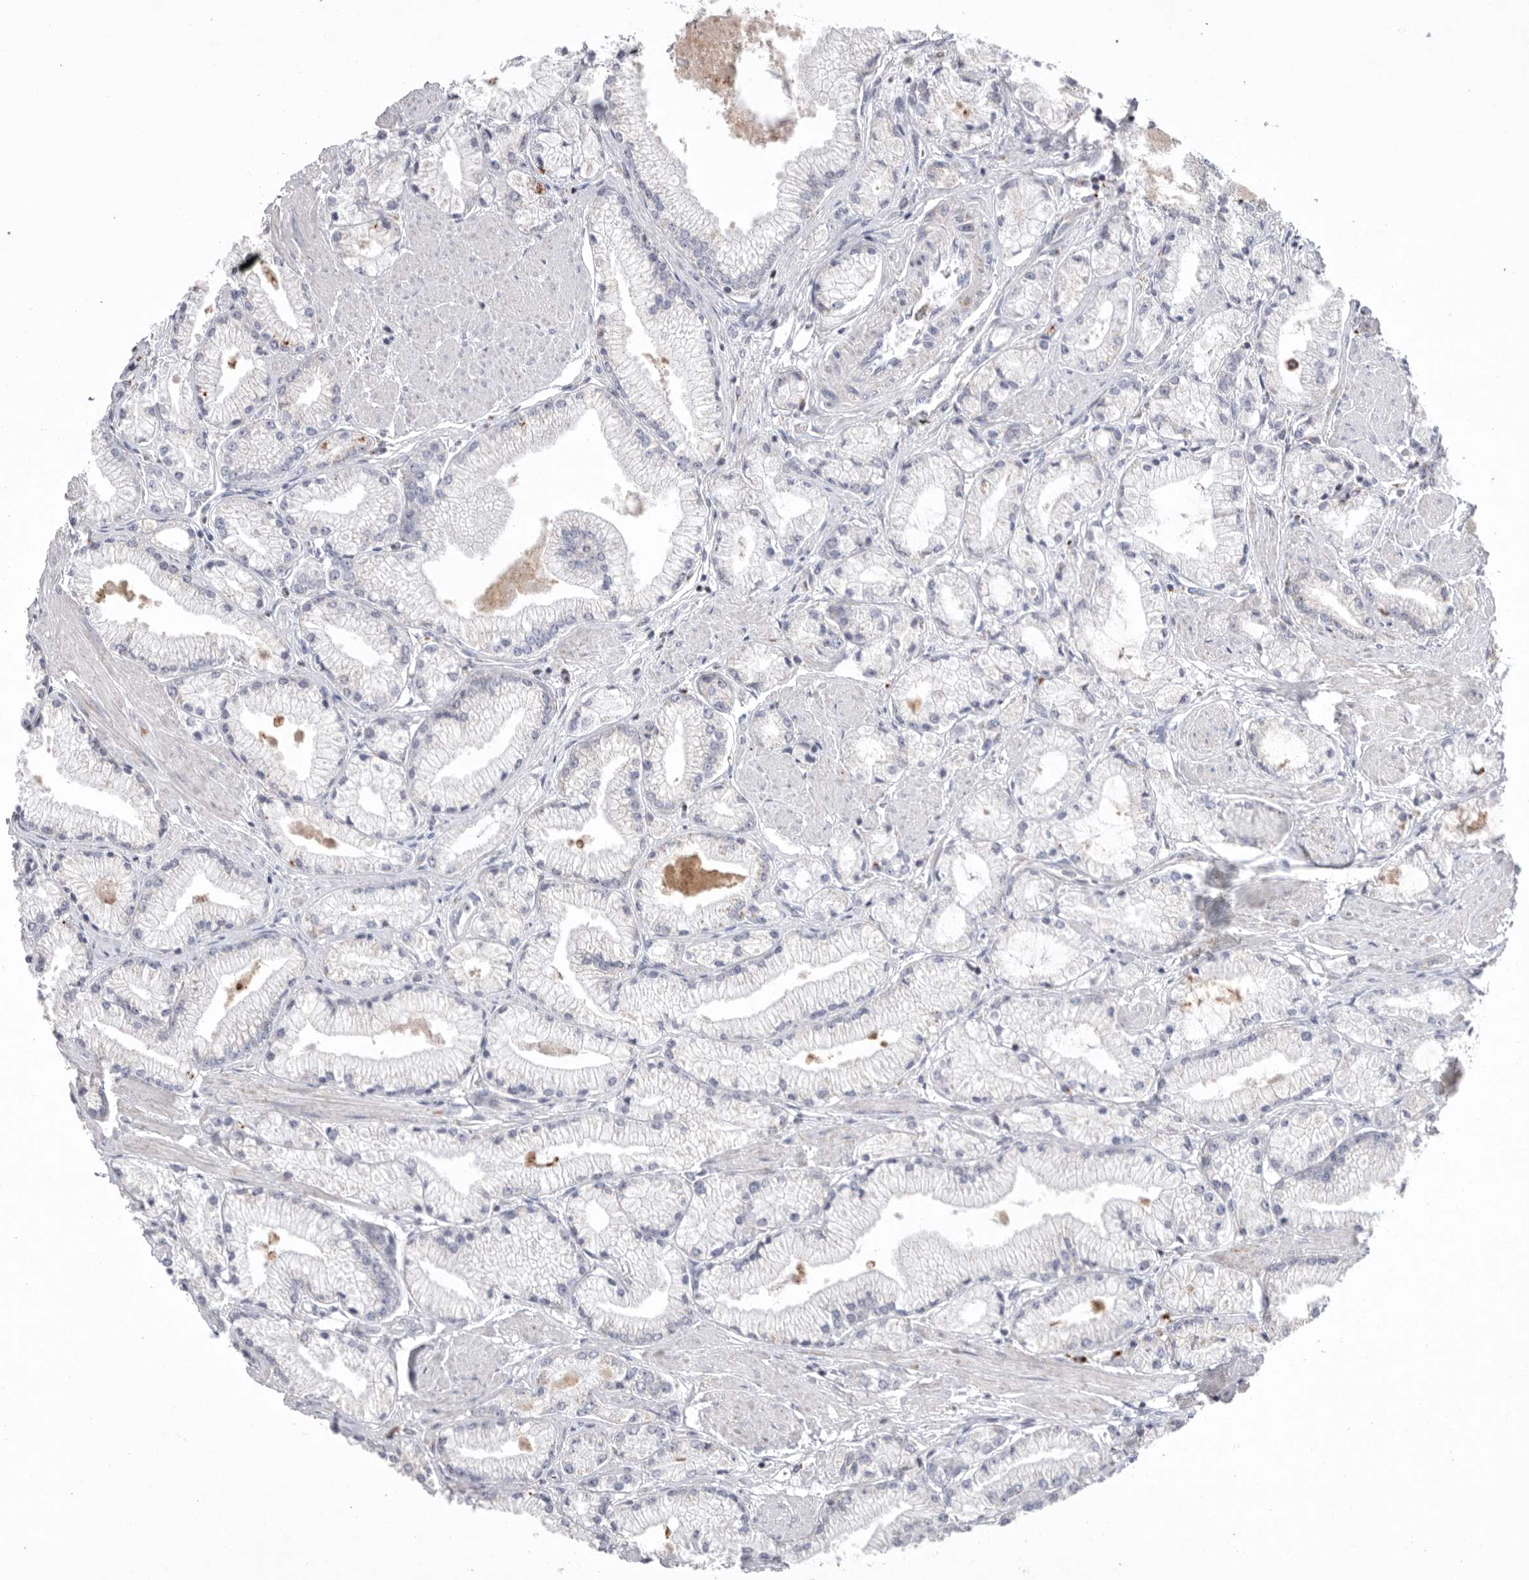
{"staining": {"intensity": "weak", "quantity": "<25%", "location": "cytoplasmic/membranous"}, "tissue": "prostate cancer", "cell_type": "Tumor cells", "image_type": "cancer", "snomed": [{"axis": "morphology", "description": "Adenocarcinoma, High grade"}, {"axis": "topography", "description": "Prostate"}], "caption": "High power microscopy image of an immunohistochemistry (IHC) histopathology image of prostate high-grade adenocarcinoma, revealing no significant staining in tumor cells.", "gene": "VDAC3", "patient": {"sex": "male", "age": 50}}